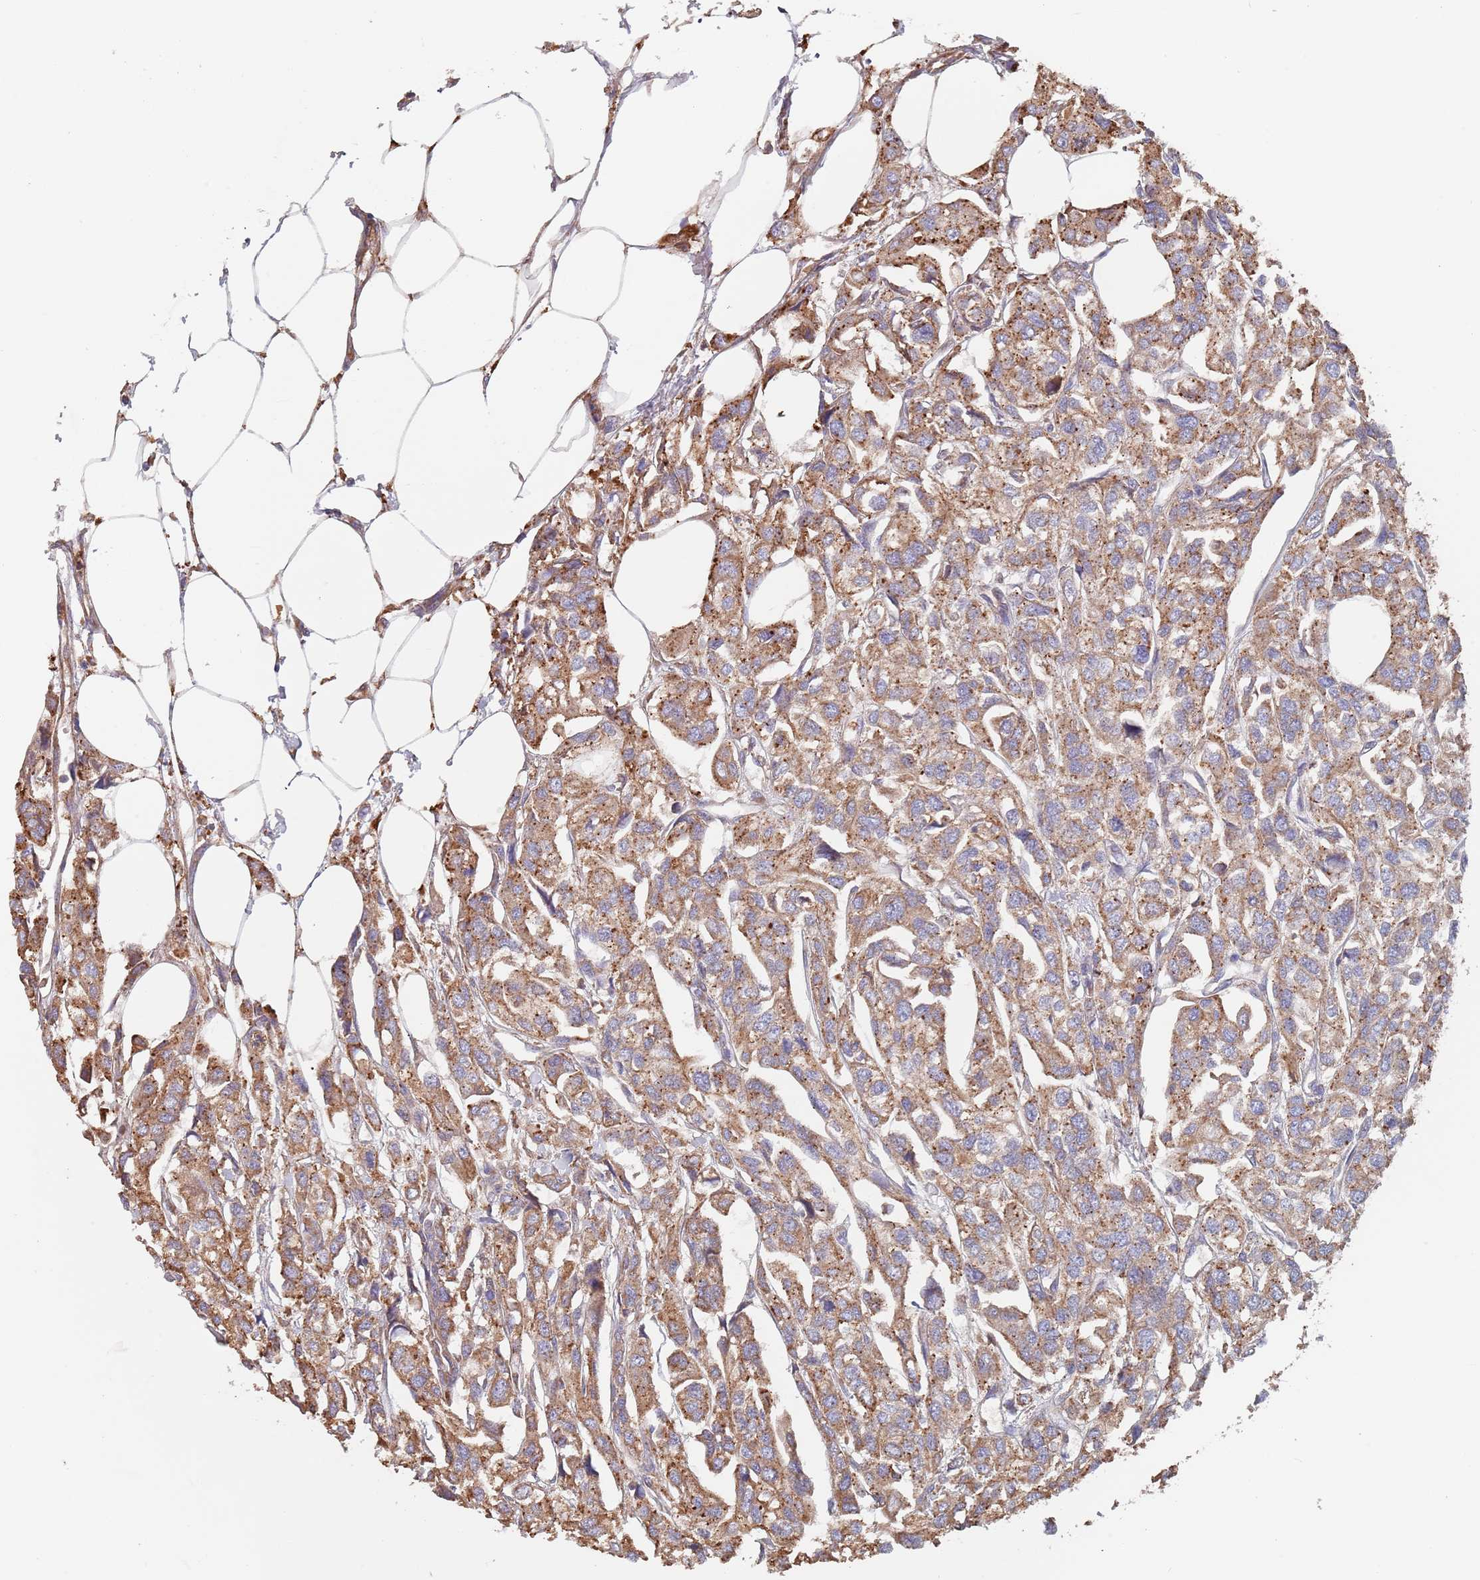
{"staining": {"intensity": "moderate", "quantity": ">75%", "location": "cytoplasmic/membranous"}, "tissue": "urothelial cancer", "cell_type": "Tumor cells", "image_type": "cancer", "snomed": [{"axis": "morphology", "description": "Urothelial carcinoma, High grade"}, {"axis": "topography", "description": "Urinary bladder"}], "caption": "IHC staining of urothelial carcinoma (high-grade), which exhibits medium levels of moderate cytoplasmic/membranous staining in about >75% of tumor cells indicating moderate cytoplasmic/membranous protein staining. The staining was performed using DAB (brown) for protein detection and nuclei were counterstained in hematoxylin (blue).", "gene": "DCUN1D3", "patient": {"sex": "male", "age": 67}}